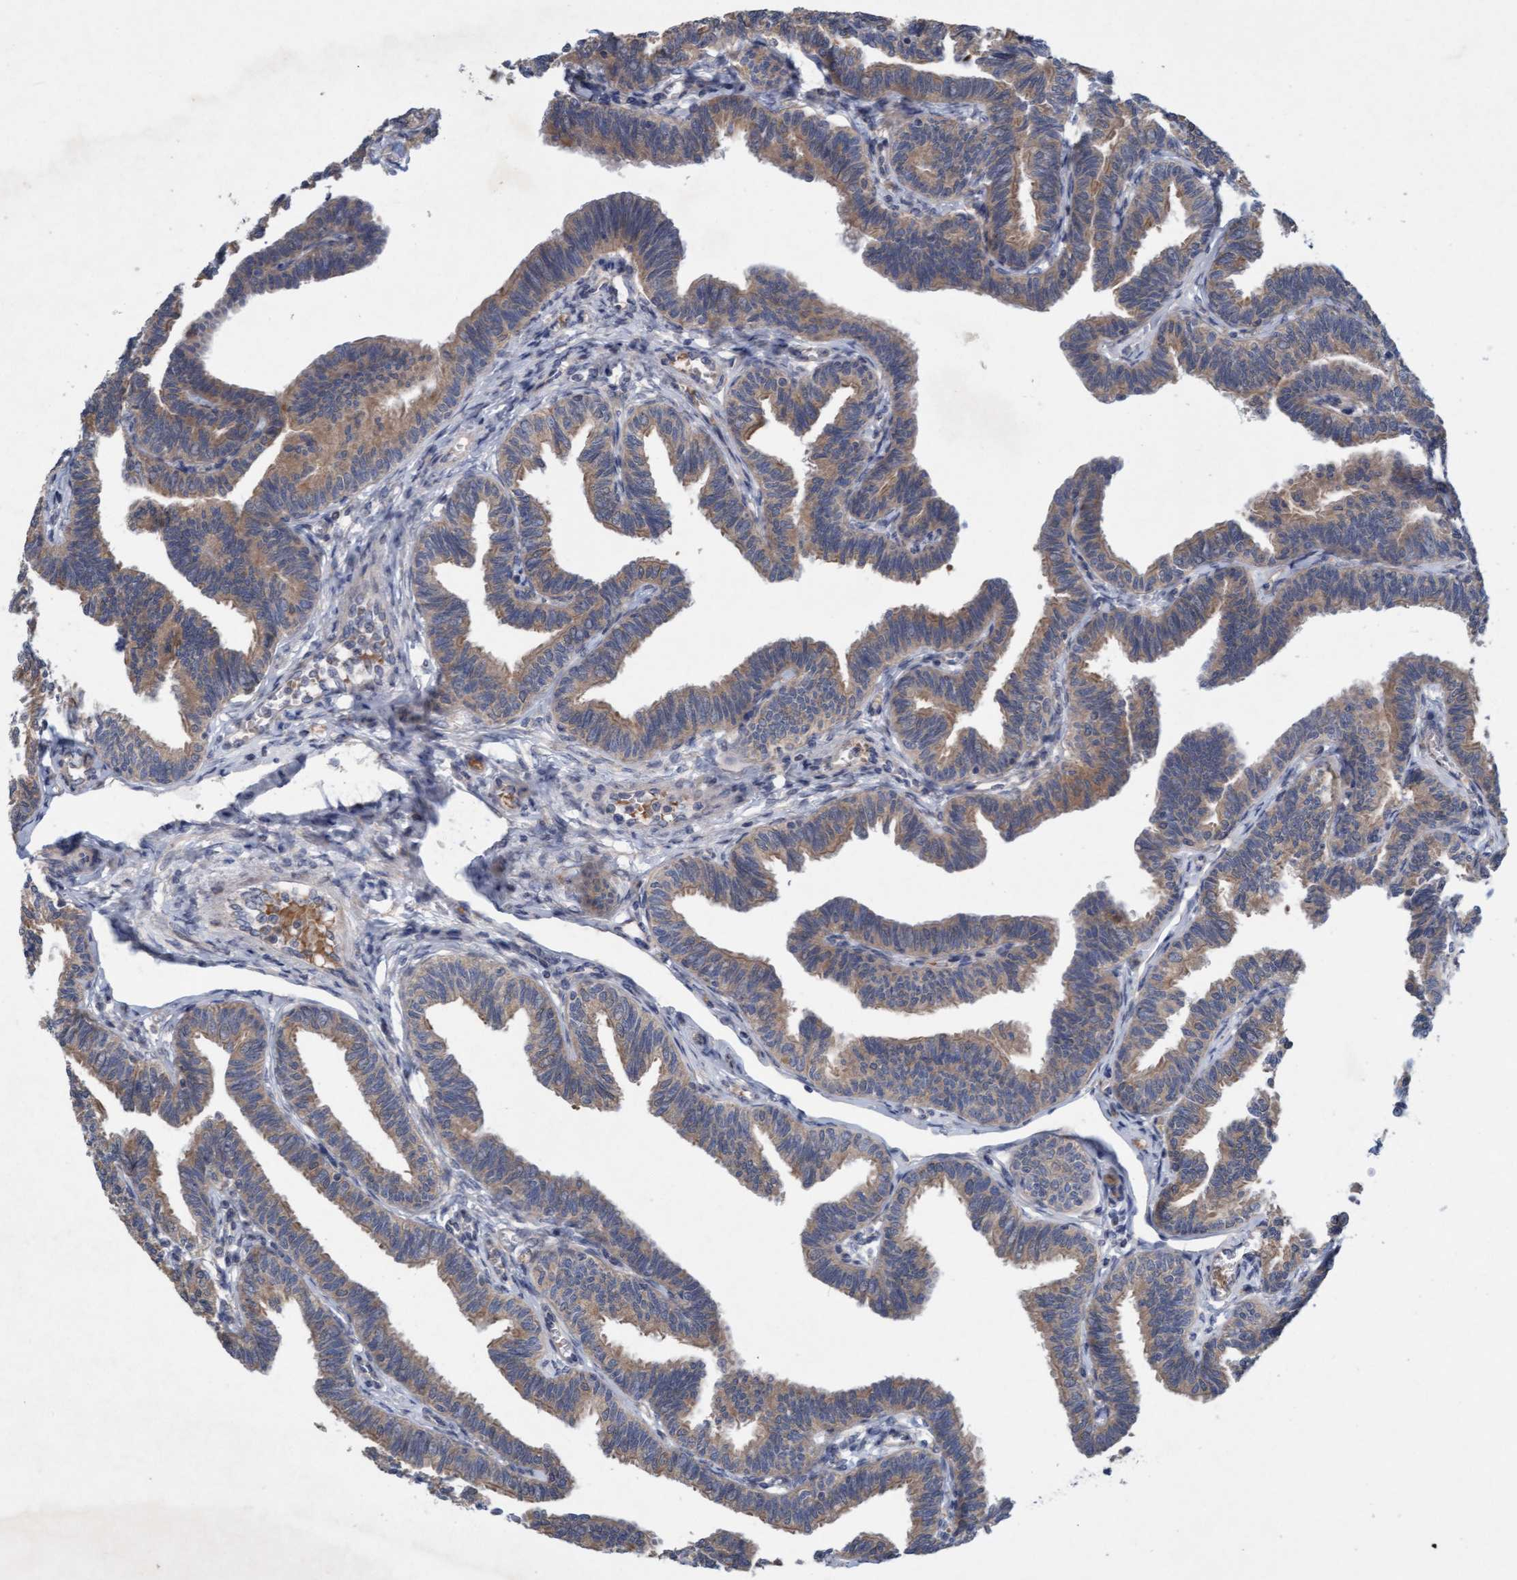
{"staining": {"intensity": "moderate", "quantity": ">75%", "location": "cytoplasmic/membranous"}, "tissue": "fallopian tube", "cell_type": "Glandular cells", "image_type": "normal", "snomed": [{"axis": "morphology", "description": "Normal tissue, NOS"}, {"axis": "topography", "description": "Fallopian tube"}, {"axis": "topography", "description": "Ovary"}], "caption": "Immunohistochemistry (DAB) staining of normal human fallopian tube reveals moderate cytoplasmic/membranous protein staining in approximately >75% of glandular cells. (DAB (3,3'-diaminobenzidine) IHC, brown staining for protein, blue staining for nuclei).", "gene": "DDHD2", "patient": {"sex": "female", "age": 23}}